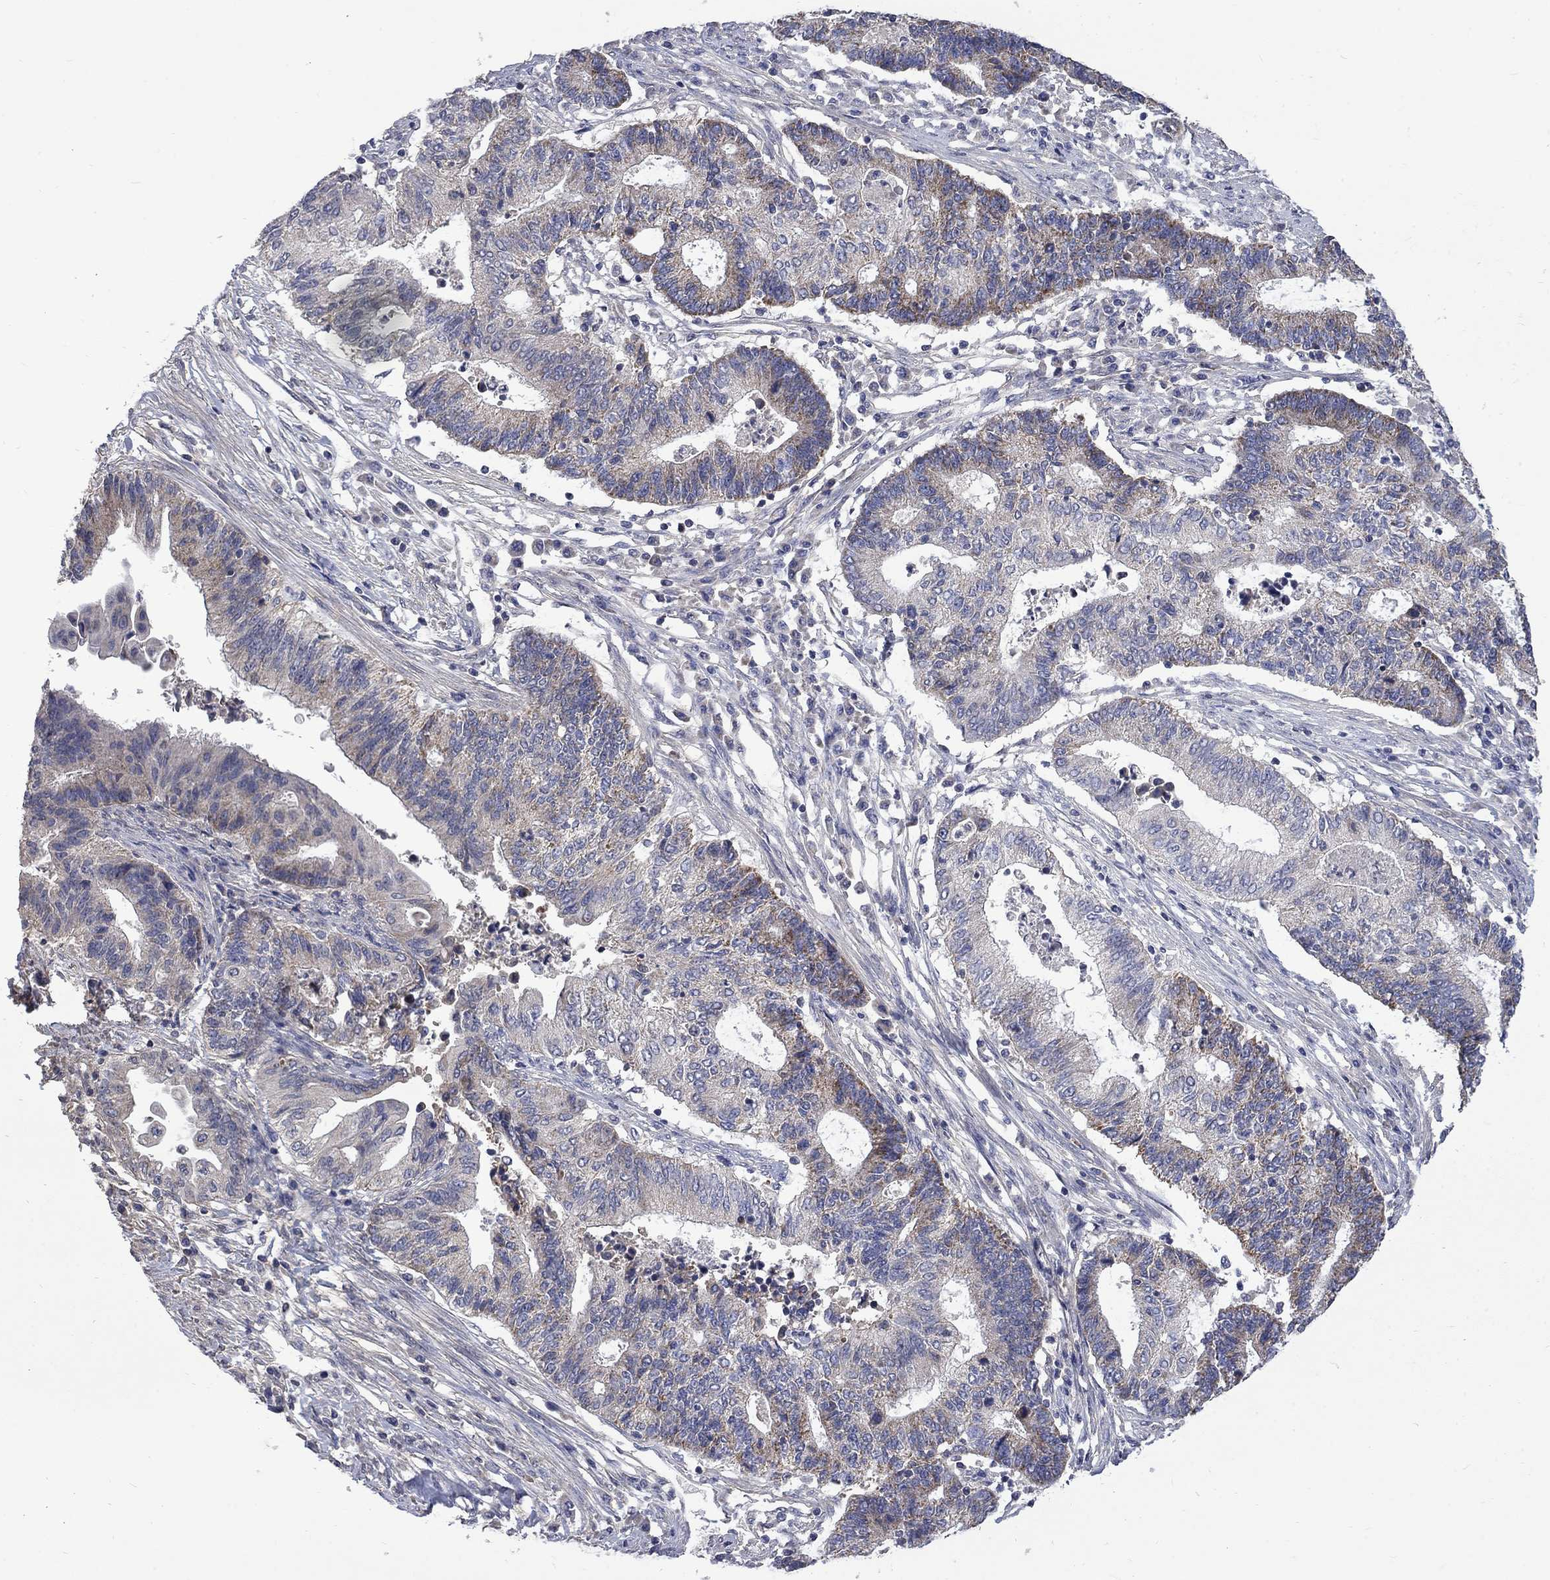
{"staining": {"intensity": "moderate", "quantity": "<25%", "location": "cytoplasmic/membranous"}, "tissue": "endometrial cancer", "cell_type": "Tumor cells", "image_type": "cancer", "snomed": [{"axis": "morphology", "description": "Adenocarcinoma, NOS"}, {"axis": "topography", "description": "Uterus"}, {"axis": "topography", "description": "Endometrium"}], "caption": "About <25% of tumor cells in endometrial cancer show moderate cytoplasmic/membranous protein expression as visualized by brown immunohistochemical staining.", "gene": "HSPA12A", "patient": {"sex": "female", "age": 54}}